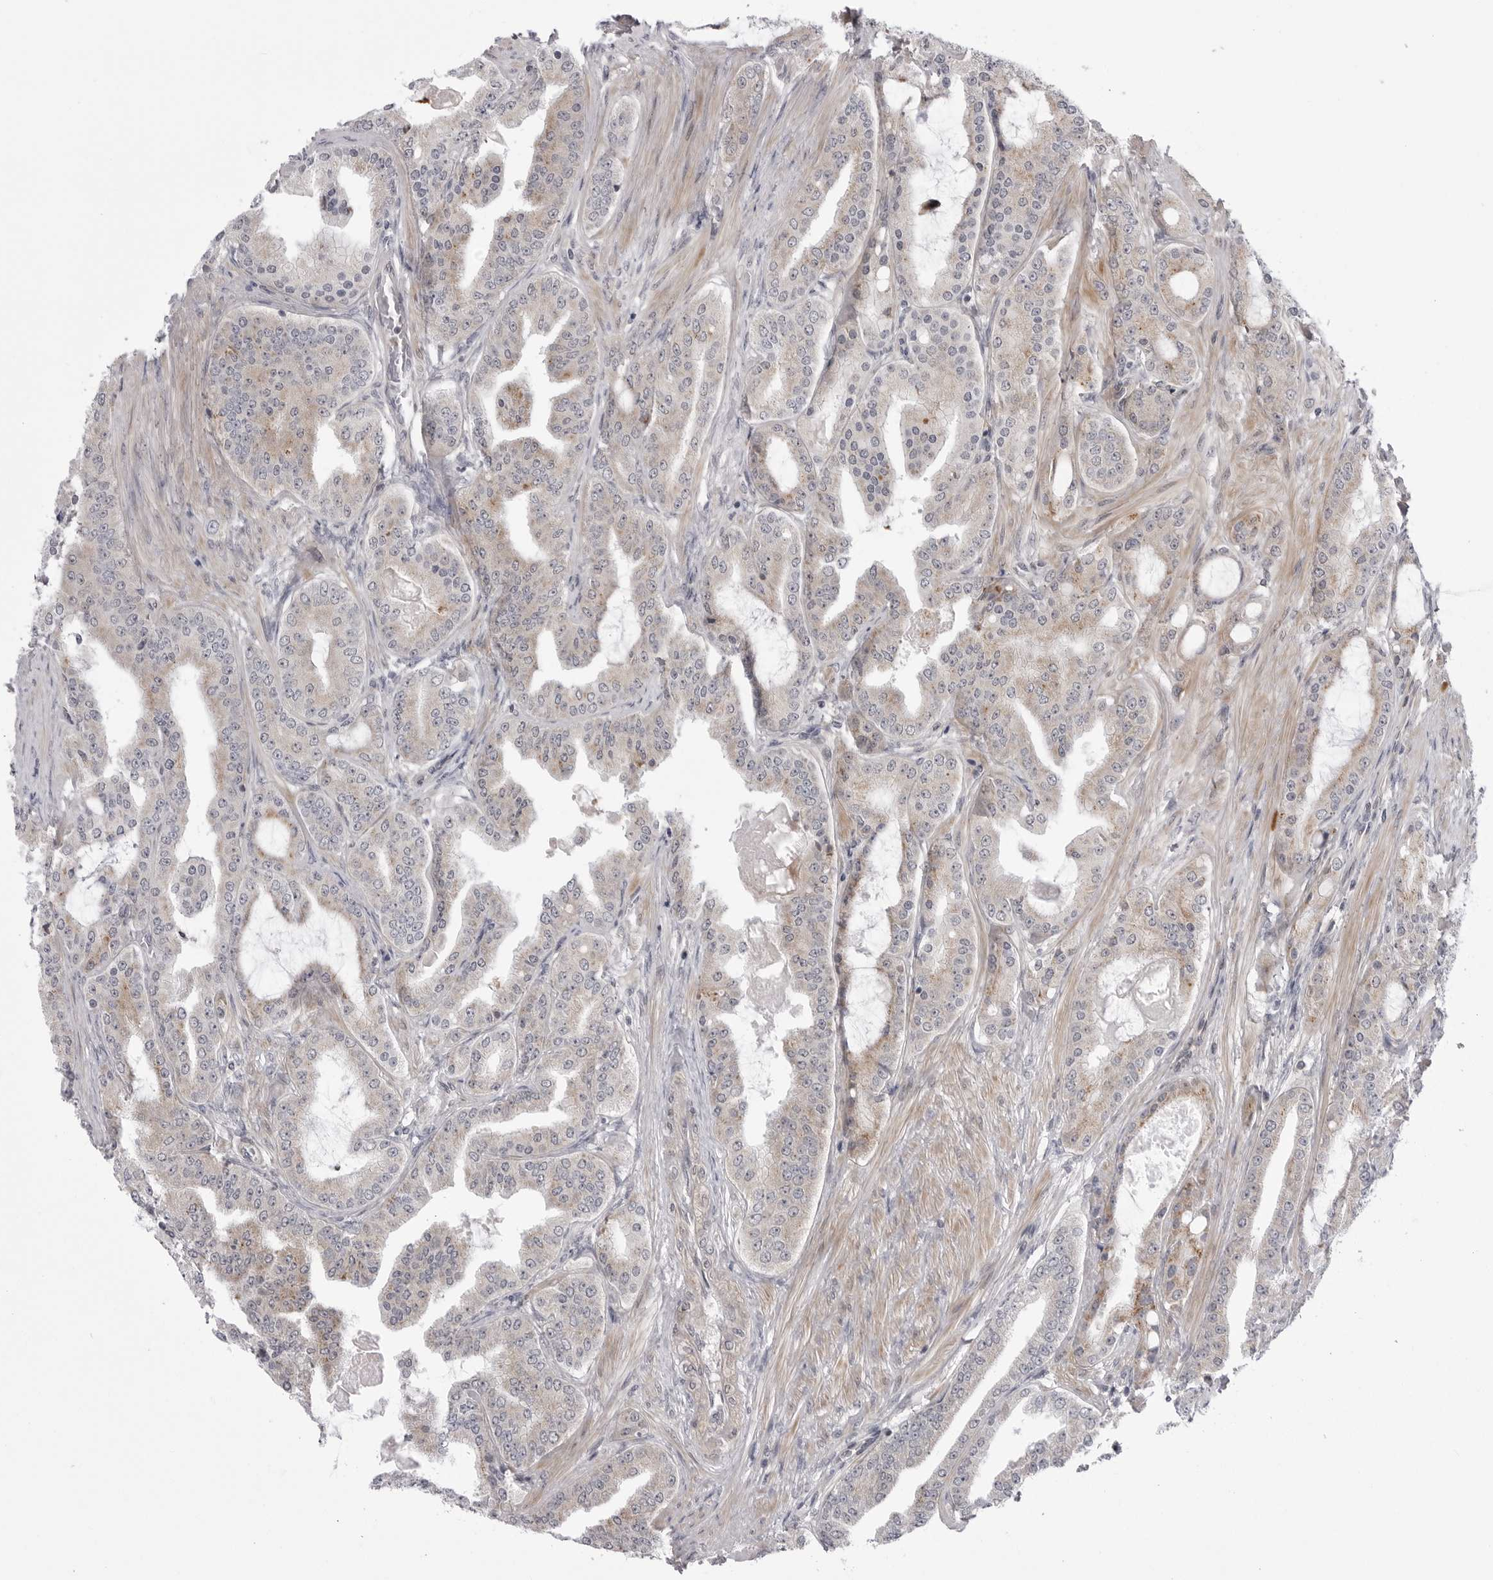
{"staining": {"intensity": "negative", "quantity": "none", "location": "none"}, "tissue": "prostate cancer", "cell_type": "Tumor cells", "image_type": "cancer", "snomed": [{"axis": "morphology", "description": "Adenocarcinoma, High grade"}, {"axis": "topography", "description": "Prostate"}], "caption": "Immunohistochemistry image of prostate cancer (adenocarcinoma (high-grade)) stained for a protein (brown), which reveals no staining in tumor cells.", "gene": "CCDC18", "patient": {"sex": "male", "age": 60}}